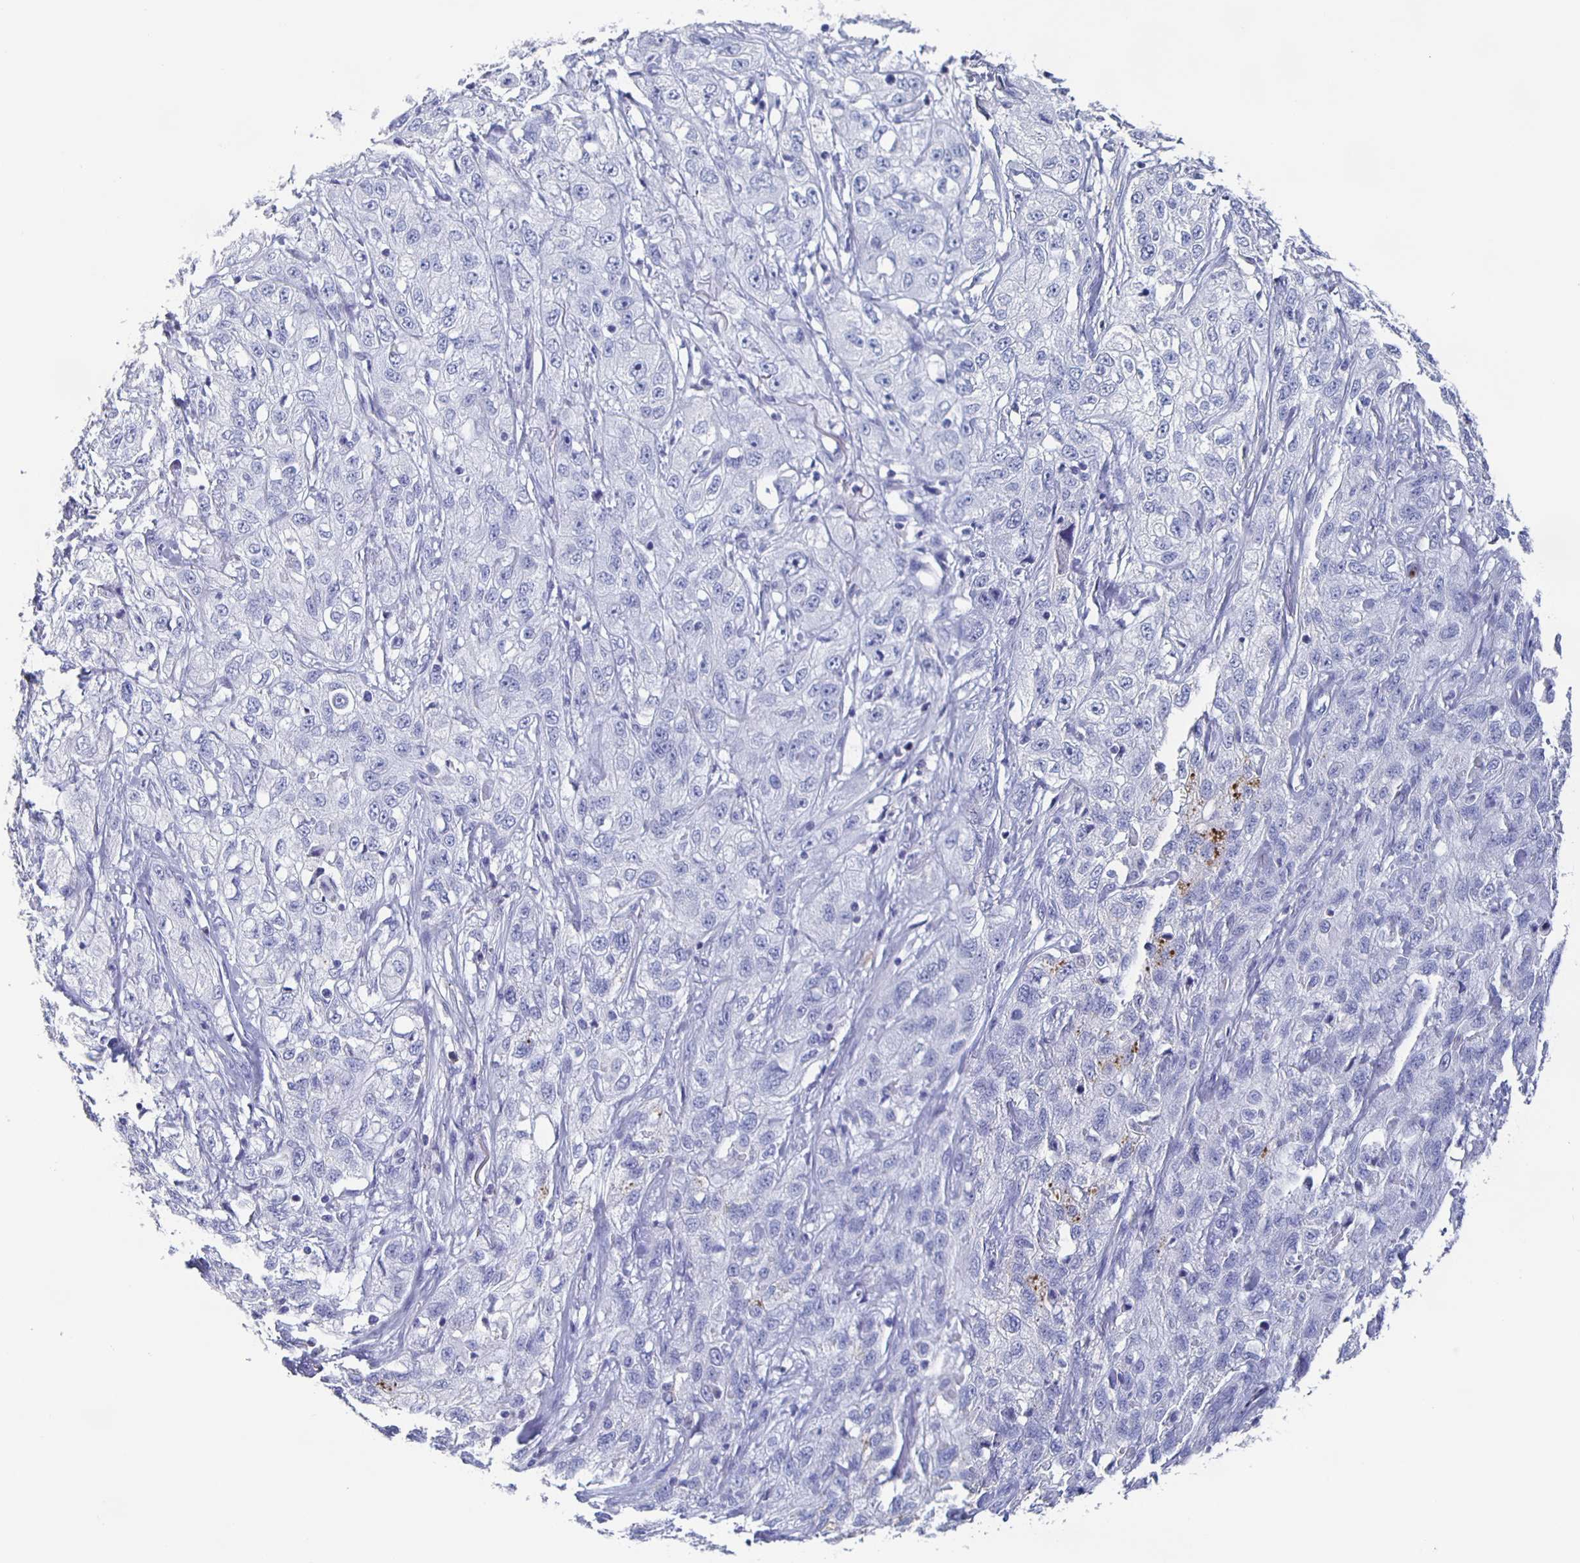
{"staining": {"intensity": "negative", "quantity": "none", "location": "none"}, "tissue": "skin cancer", "cell_type": "Tumor cells", "image_type": "cancer", "snomed": [{"axis": "morphology", "description": "Squamous cell carcinoma, NOS"}, {"axis": "topography", "description": "Skin"}, {"axis": "topography", "description": "Vulva"}], "caption": "This is an immunohistochemistry micrograph of squamous cell carcinoma (skin). There is no positivity in tumor cells.", "gene": "FGA", "patient": {"sex": "female", "age": 86}}